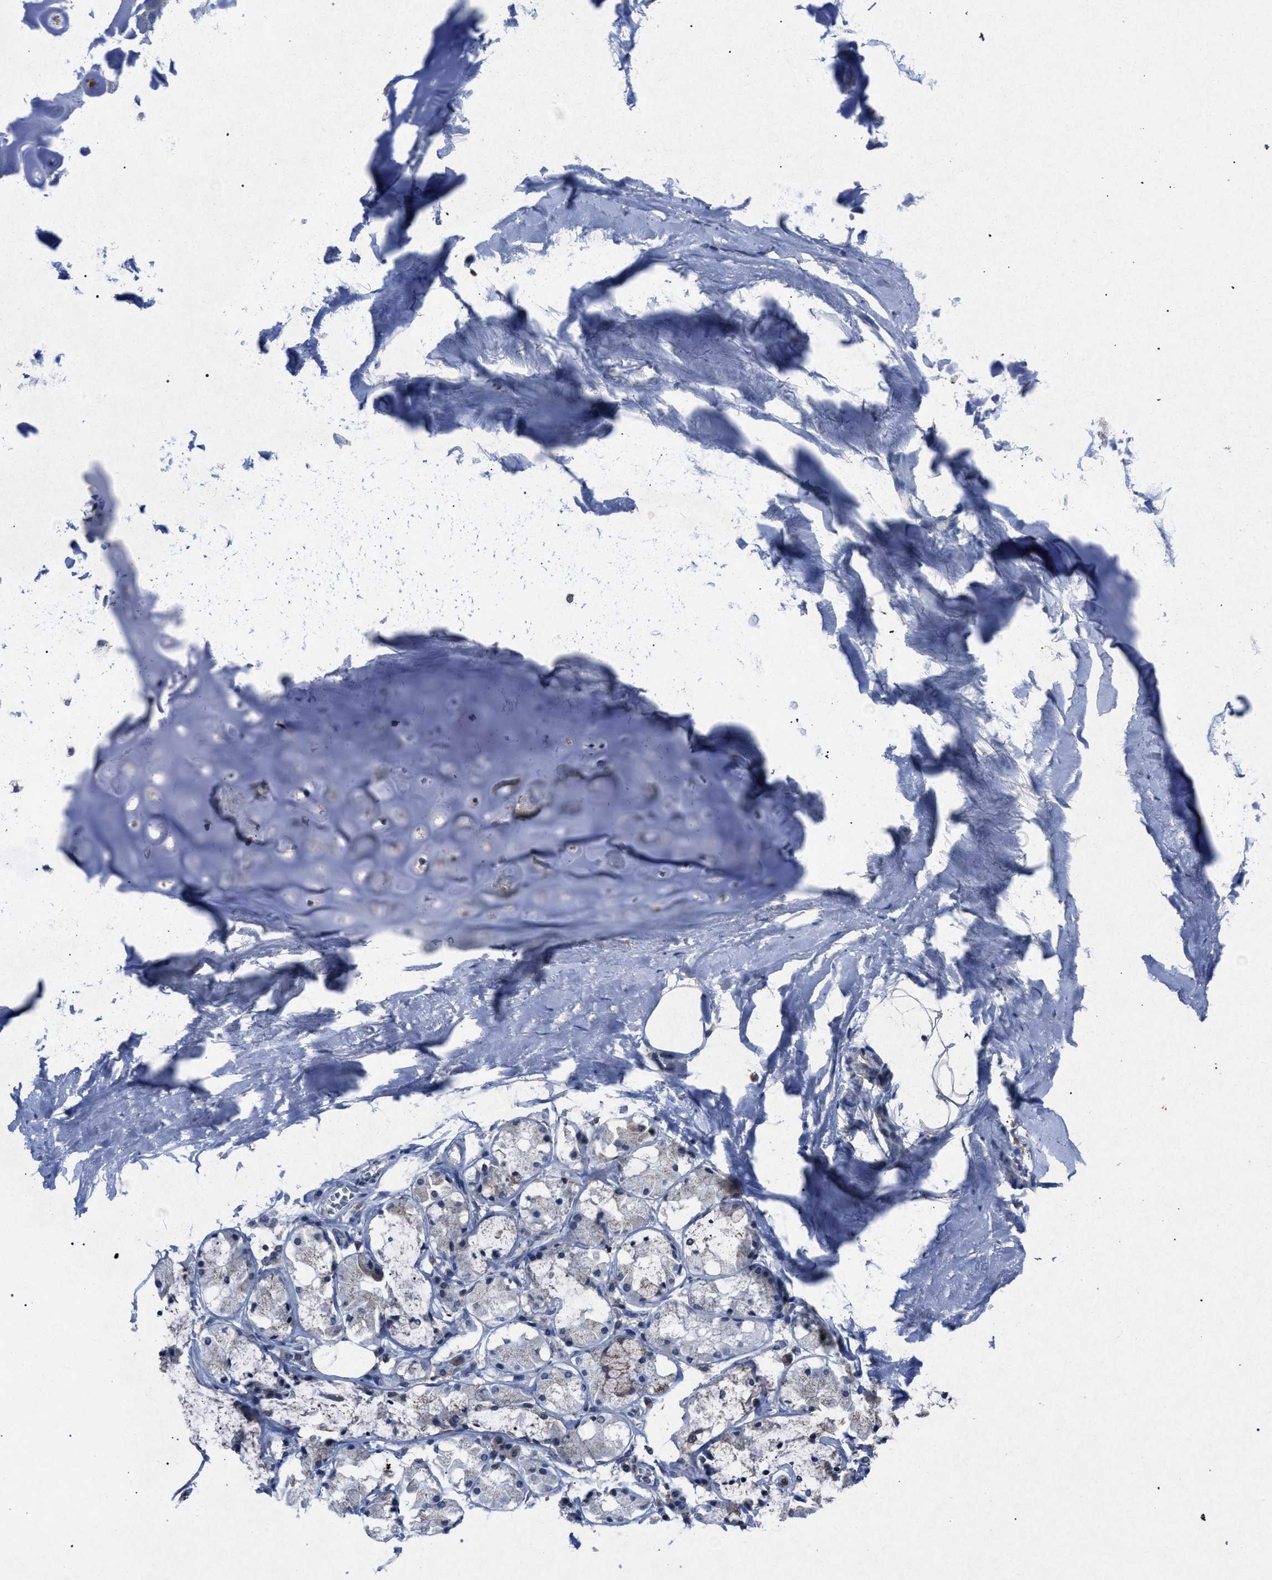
{"staining": {"intensity": "negative", "quantity": "none", "location": "none"}, "tissue": "adipose tissue", "cell_type": "Adipocytes", "image_type": "normal", "snomed": [{"axis": "morphology", "description": "Normal tissue, NOS"}, {"axis": "topography", "description": "Cartilage tissue"}, {"axis": "topography", "description": "Lung"}], "caption": "Immunohistochemistry (IHC) of unremarkable adipose tissue shows no staining in adipocytes.", "gene": "HSD17B4", "patient": {"sex": "female", "age": 77}}